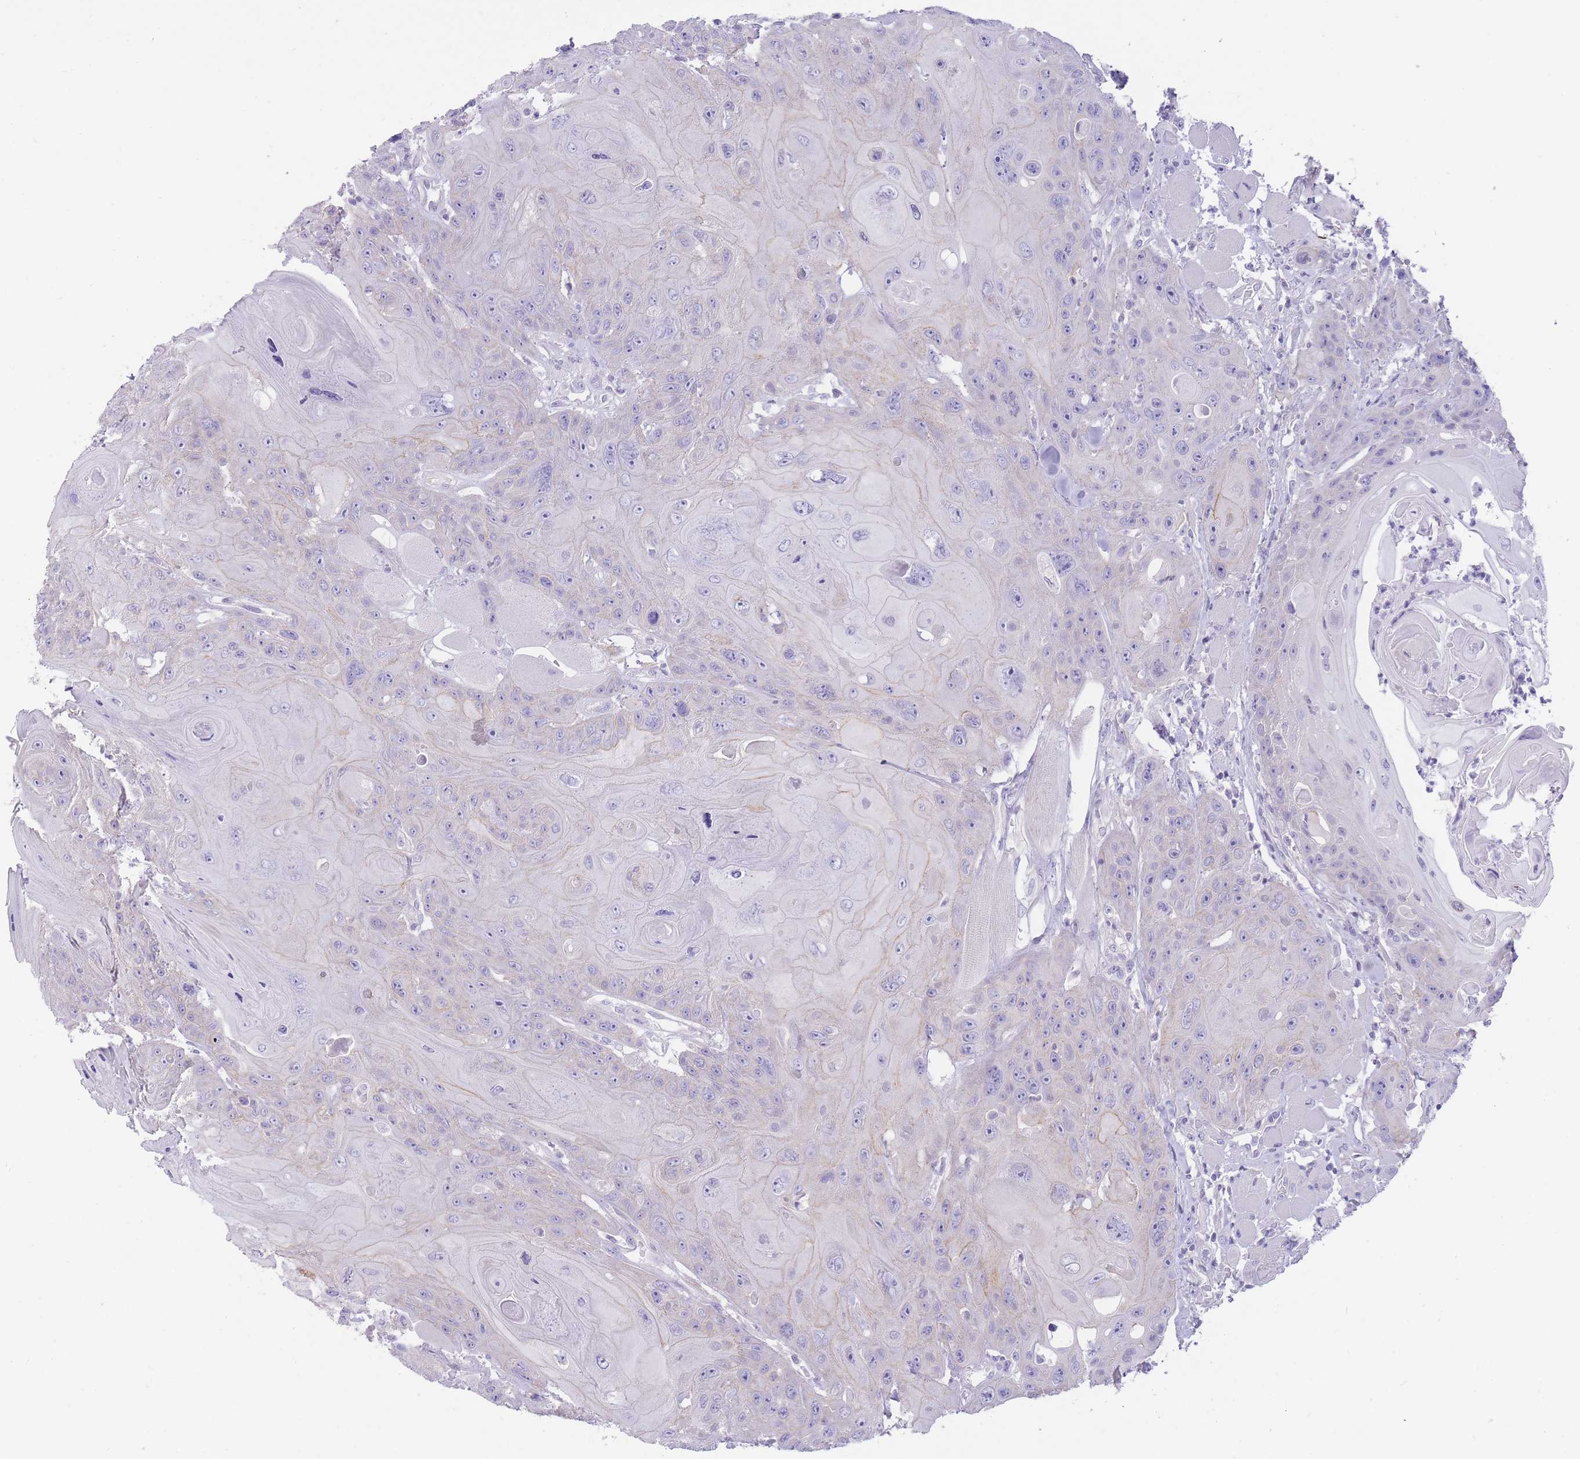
{"staining": {"intensity": "negative", "quantity": "none", "location": "none"}, "tissue": "head and neck cancer", "cell_type": "Tumor cells", "image_type": "cancer", "snomed": [{"axis": "morphology", "description": "Squamous cell carcinoma, NOS"}, {"axis": "topography", "description": "Head-Neck"}], "caption": "Immunohistochemical staining of head and neck squamous cell carcinoma displays no significant staining in tumor cells. (Stains: DAB (3,3'-diaminobenzidine) IHC with hematoxylin counter stain, Microscopy: brightfield microscopy at high magnification).", "gene": "OR11H12", "patient": {"sex": "female", "age": 59}}